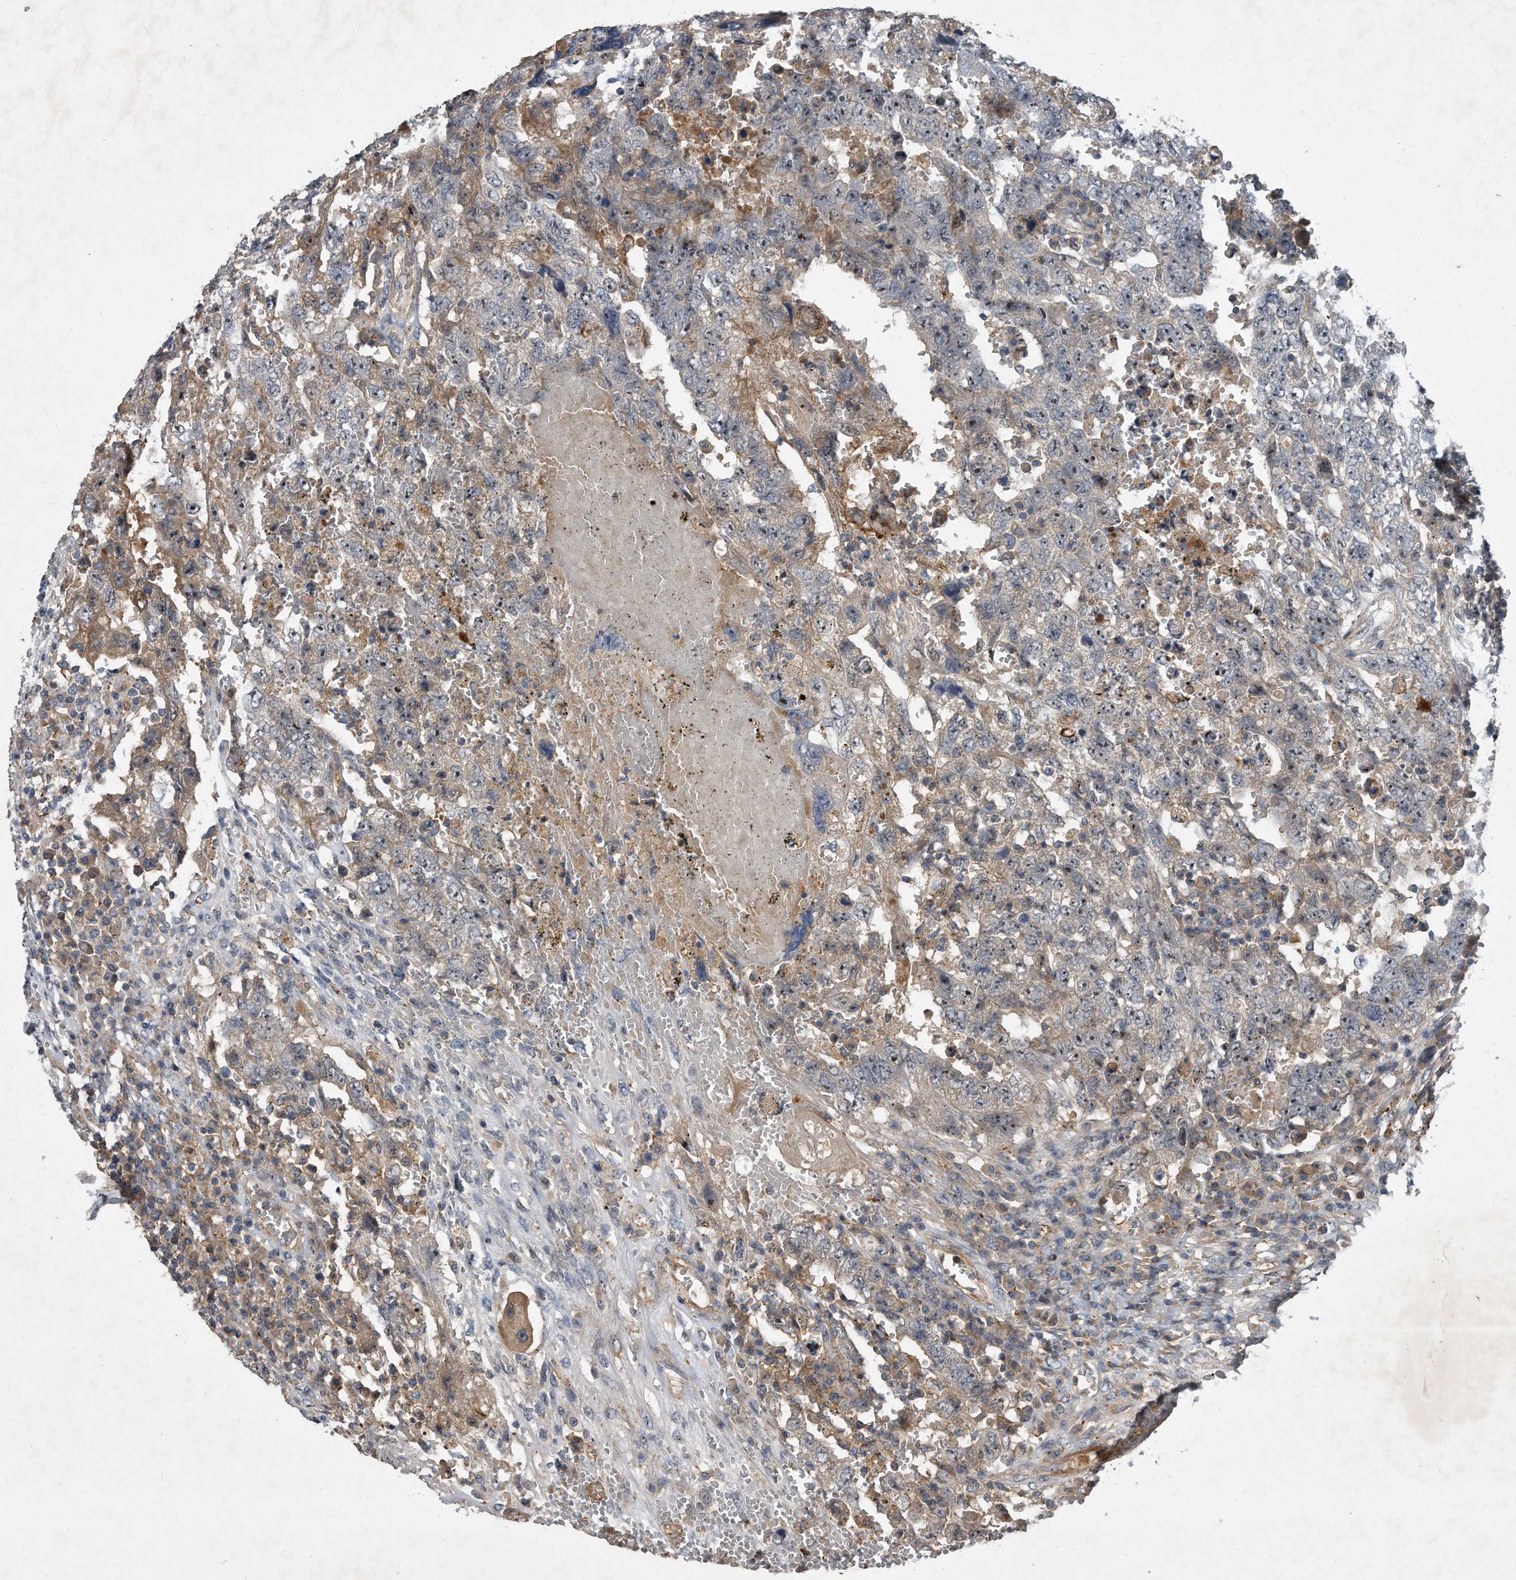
{"staining": {"intensity": "weak", "quantity": ">75%", "location": "nuclear"}, "tissue": "testis cancer", "cell_type": "Tumor cells", "image_type": "cancer", "snomed": [{"axis": "morphology", "description": "Carcinoma, Embryonal, NOS"}, {"axis": "topography", "description": "Testis"}], "caption": "Immunohistochemistry (IHC) of human embryonal carcinoma (testis) shows low levels of weak nuclear expression in approximately >75% of tumor cells.", "gene": "PGBD2", "patient": {"sex": "male", "age": 26}}